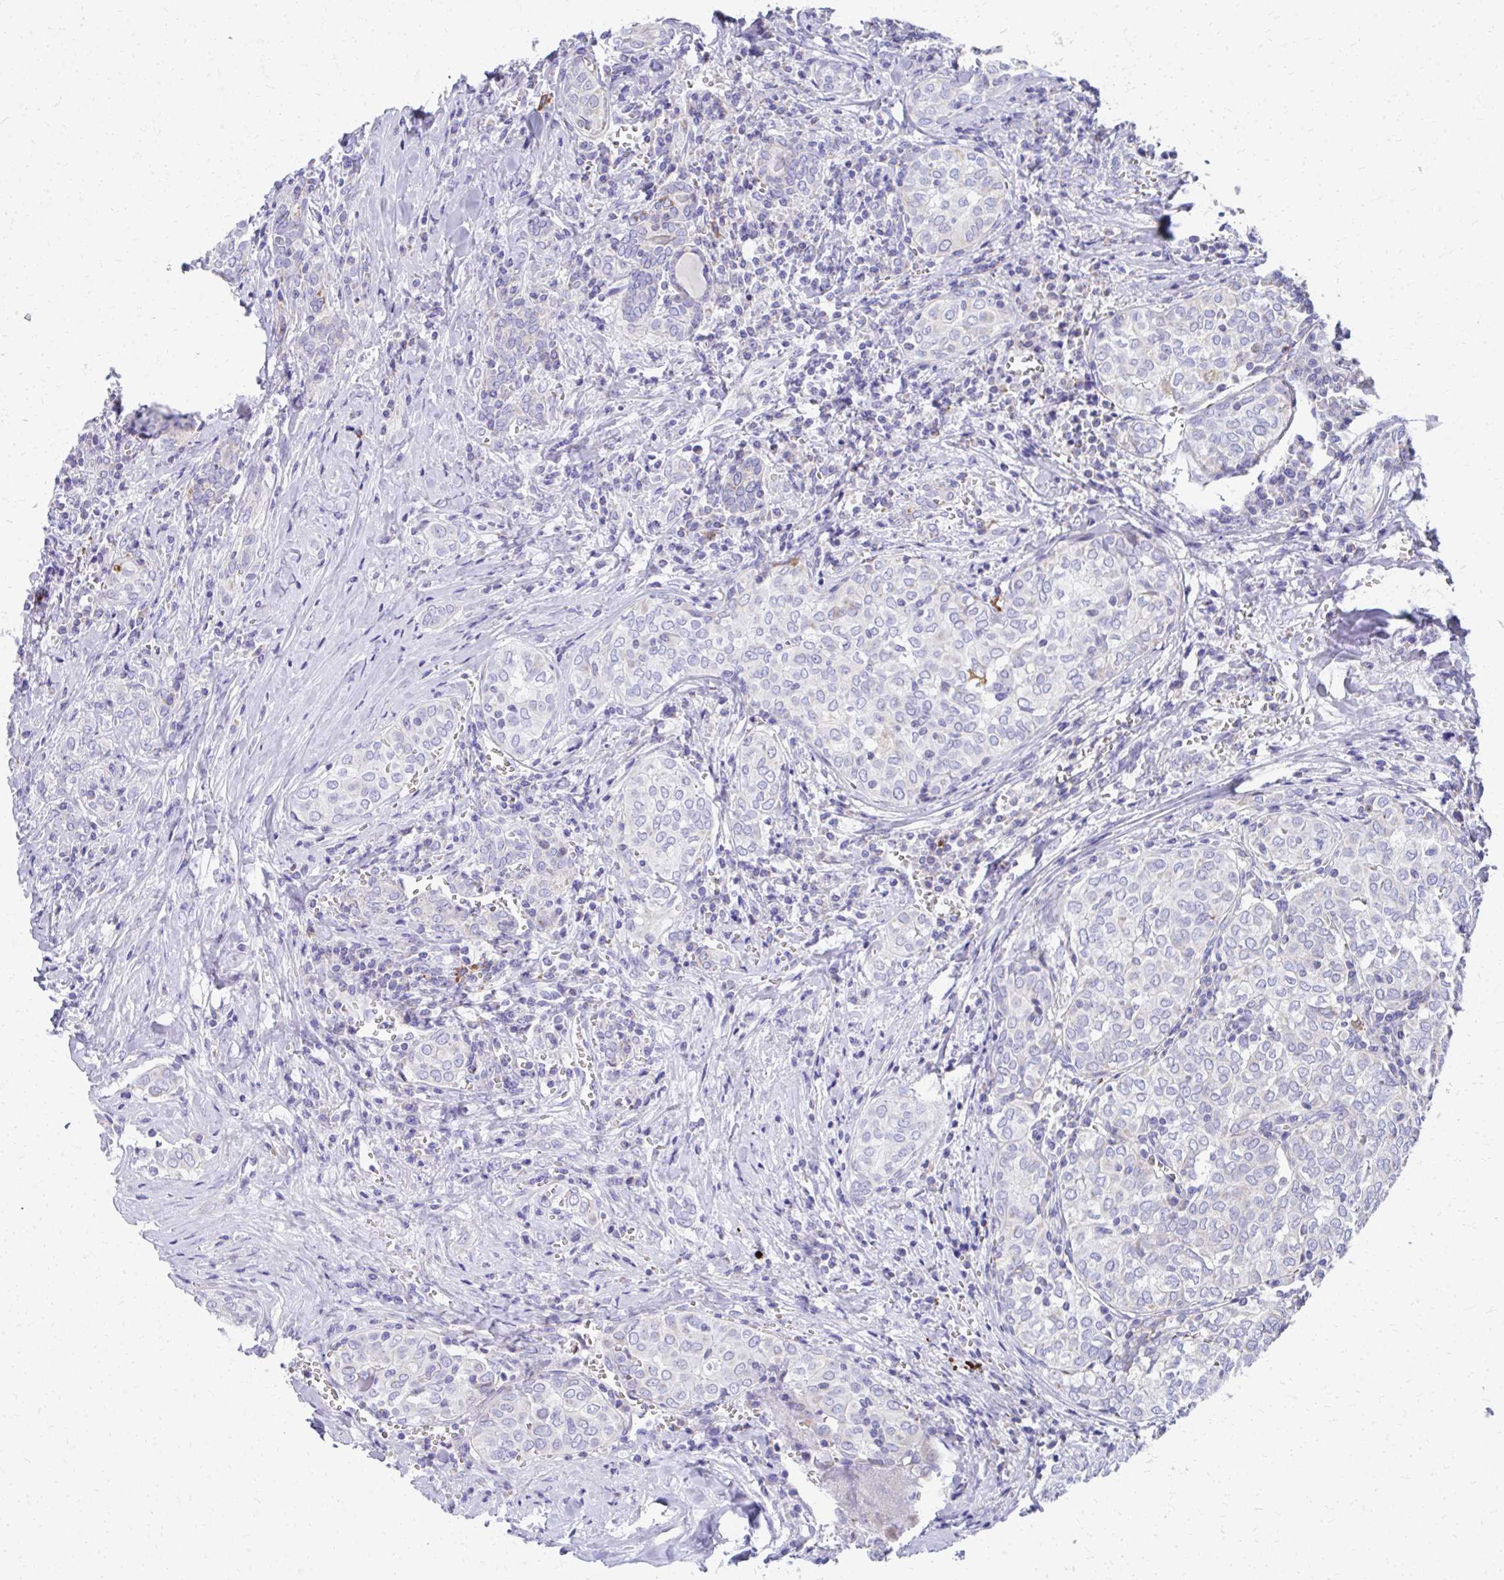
{"staining": {"intensity": "negative", "quantity": "none", "location": "none"}, "tissue": "thyroid cancer", "cell_type": "Tumor cells", "image_type": "cancer", "snomed": [{"axis": "morphology", "description": "Papillary adenocarcinoma, NOS"}, {"axis": "topography", "description": "Thyroid gland"}], "caption": "This histopathology image is of thyroid papillary adenocarcinoma stained with immunohistochemistry to label a protein in brown with the nuclei are counter-stained blue. There is no staining in tumor cells.", "gene": "IL37", "patient": {"sex": "female", "age": 30}}